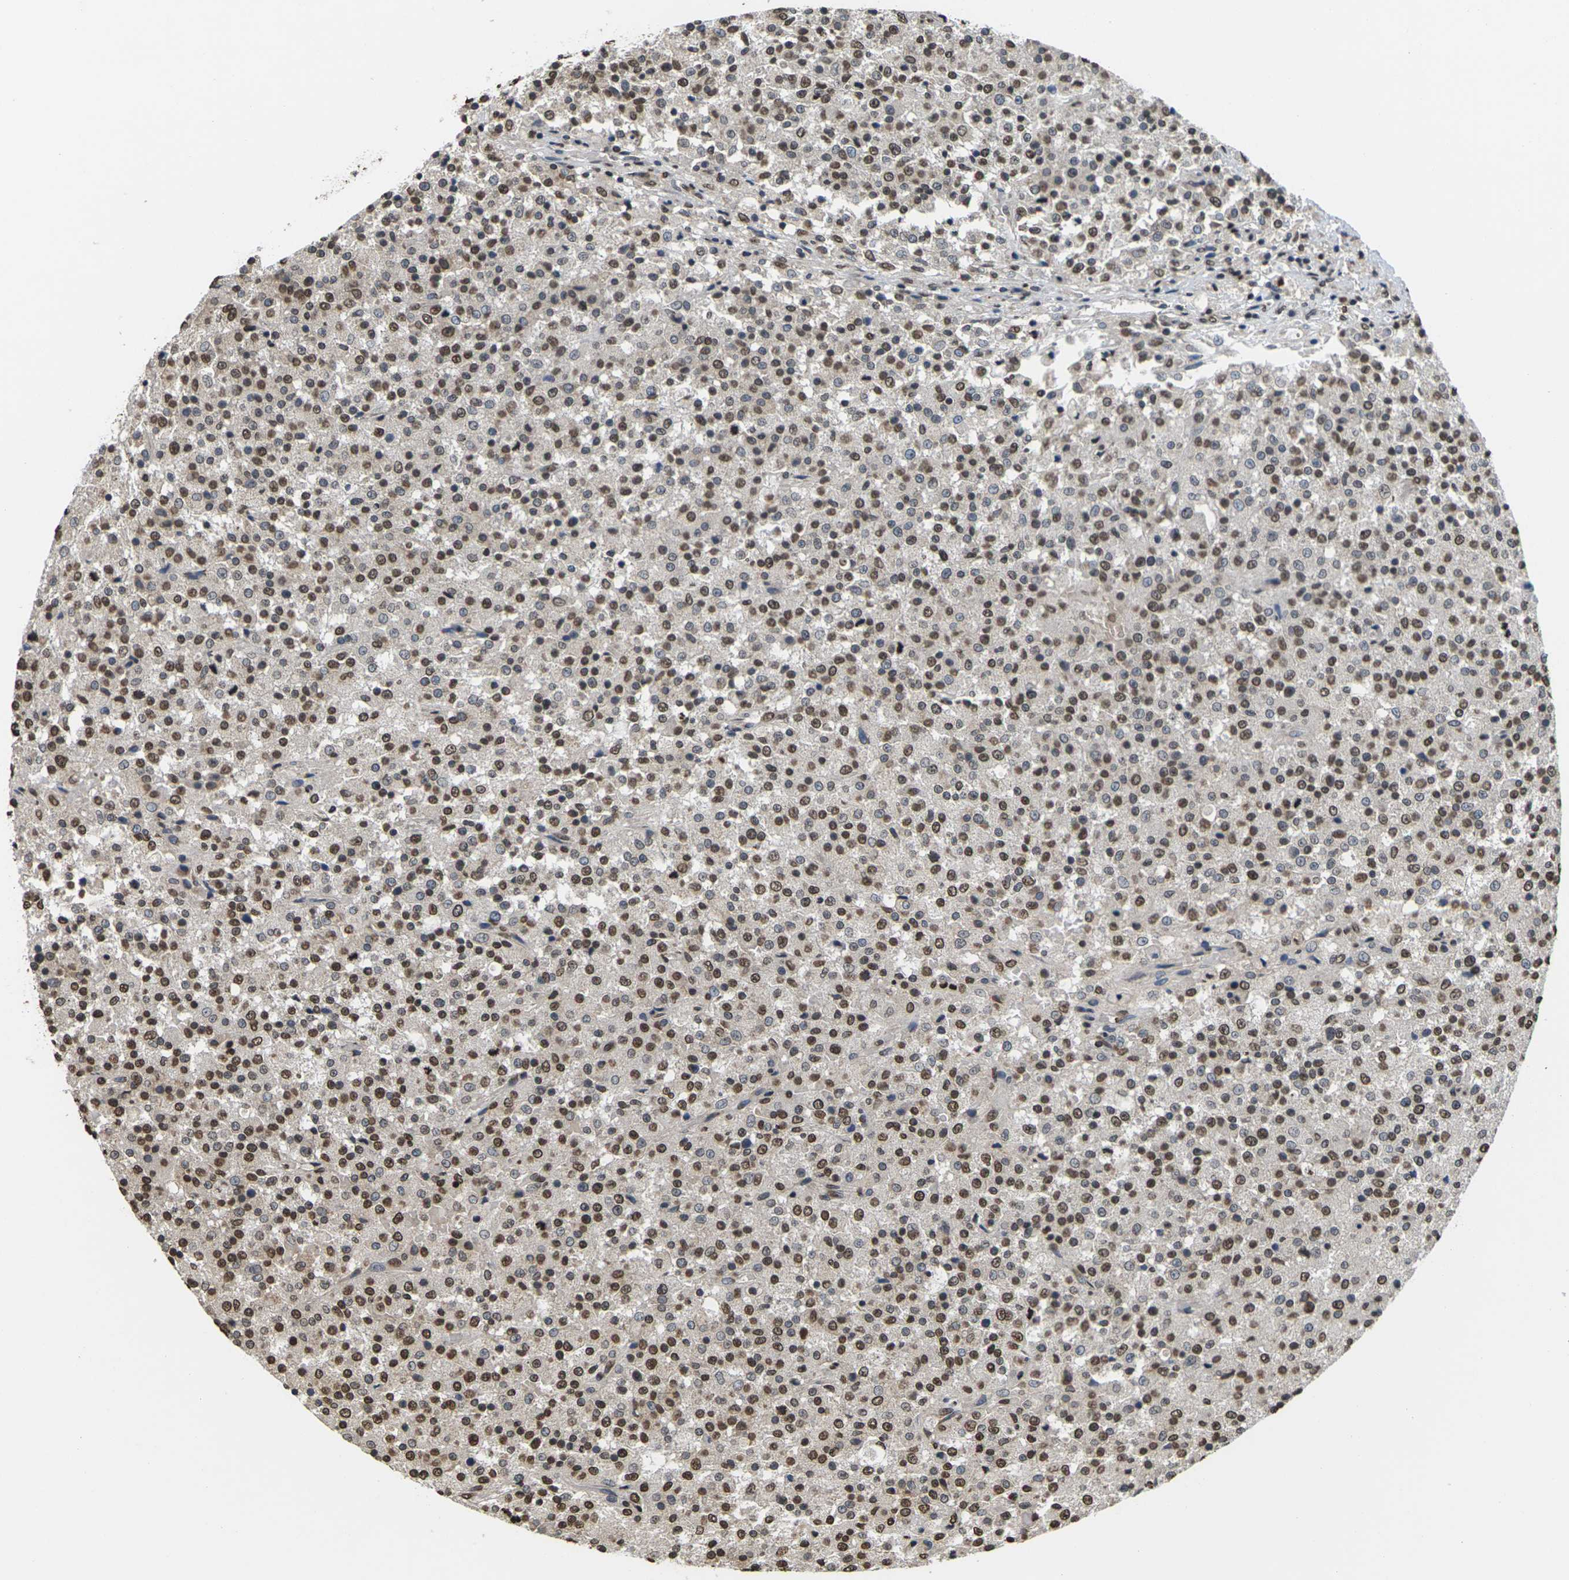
{"staining": {"intensity": "moderate", "quantity": ">75%", "location": "nuclear"}, "tissue": "testis cancer", "cell_type": "Tumor cells", "image_type": "cancer", "snomed": [{"axis": "morphology", "description": "Seminoma, NOS"}, {"axis": "topography", "description": "Testis"}], "caption": "Immunohistochemistry image of testis cancer (seminoma) stained for a protein (brown), which demonstrates medium levels of moderate nuclear staining in about >75% of tumor cells.", "gene": "EMSY", "patient": {"sex": "male", "age": 59}}